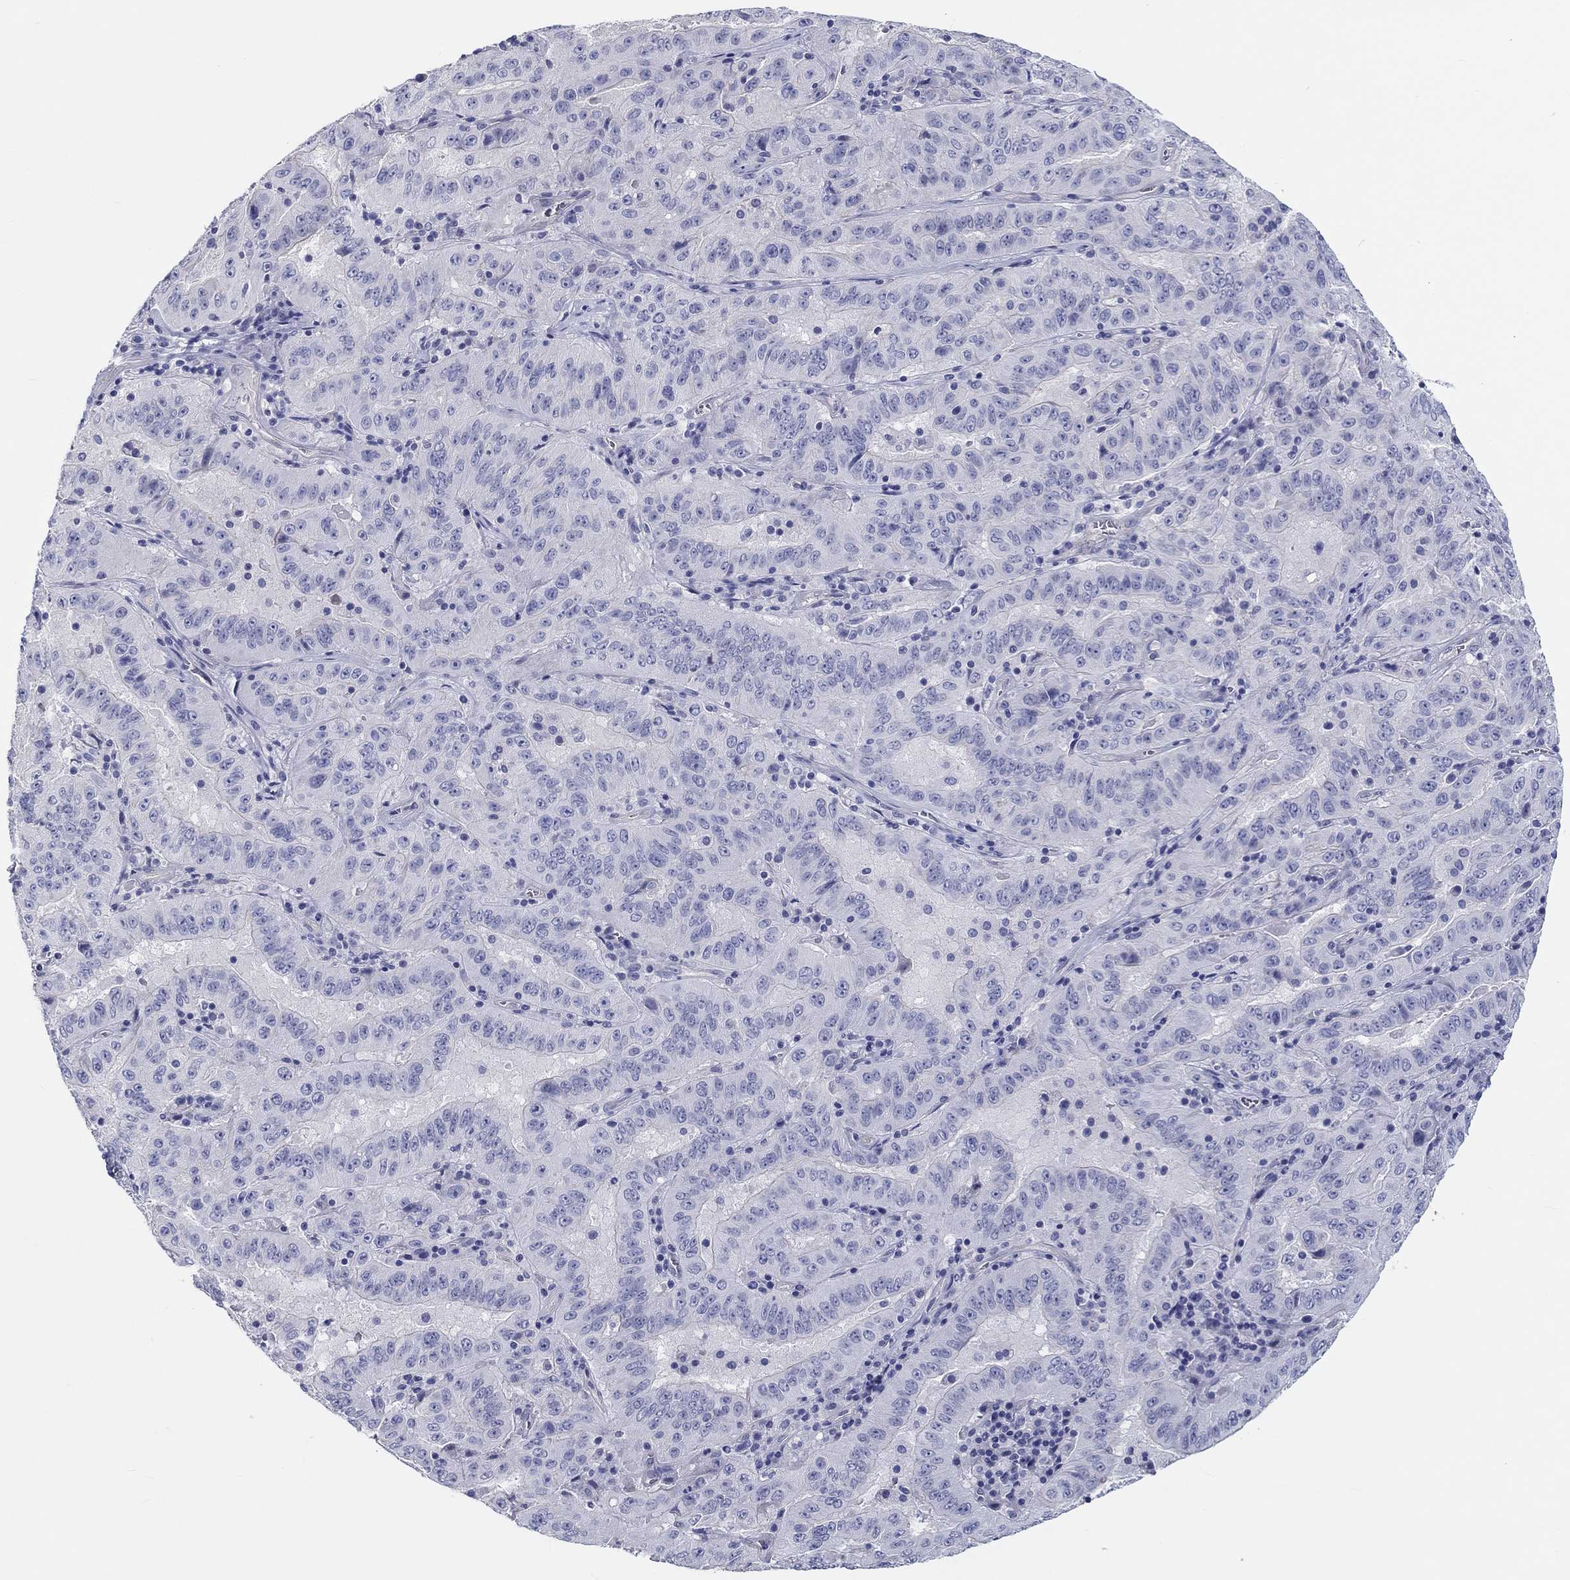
{"staining": {"intensity": "negative", "quantity": "none", "location": "none"}, "tissue": "pancreatic cancer", "cell_type": "Tumor cells", "image_type": "cancer", "snomed": [{"axis": "morphology", "description": "Adenocarcinoma, NOS"}, {"axis": "topography", "description": "Pancreas"}], "caption": "Tumor cells show no significant protein positivity in adenocarcinoma (pancreatic).", "gene": "CRYGD", "patient": {"sex": "male", "age": 63}}